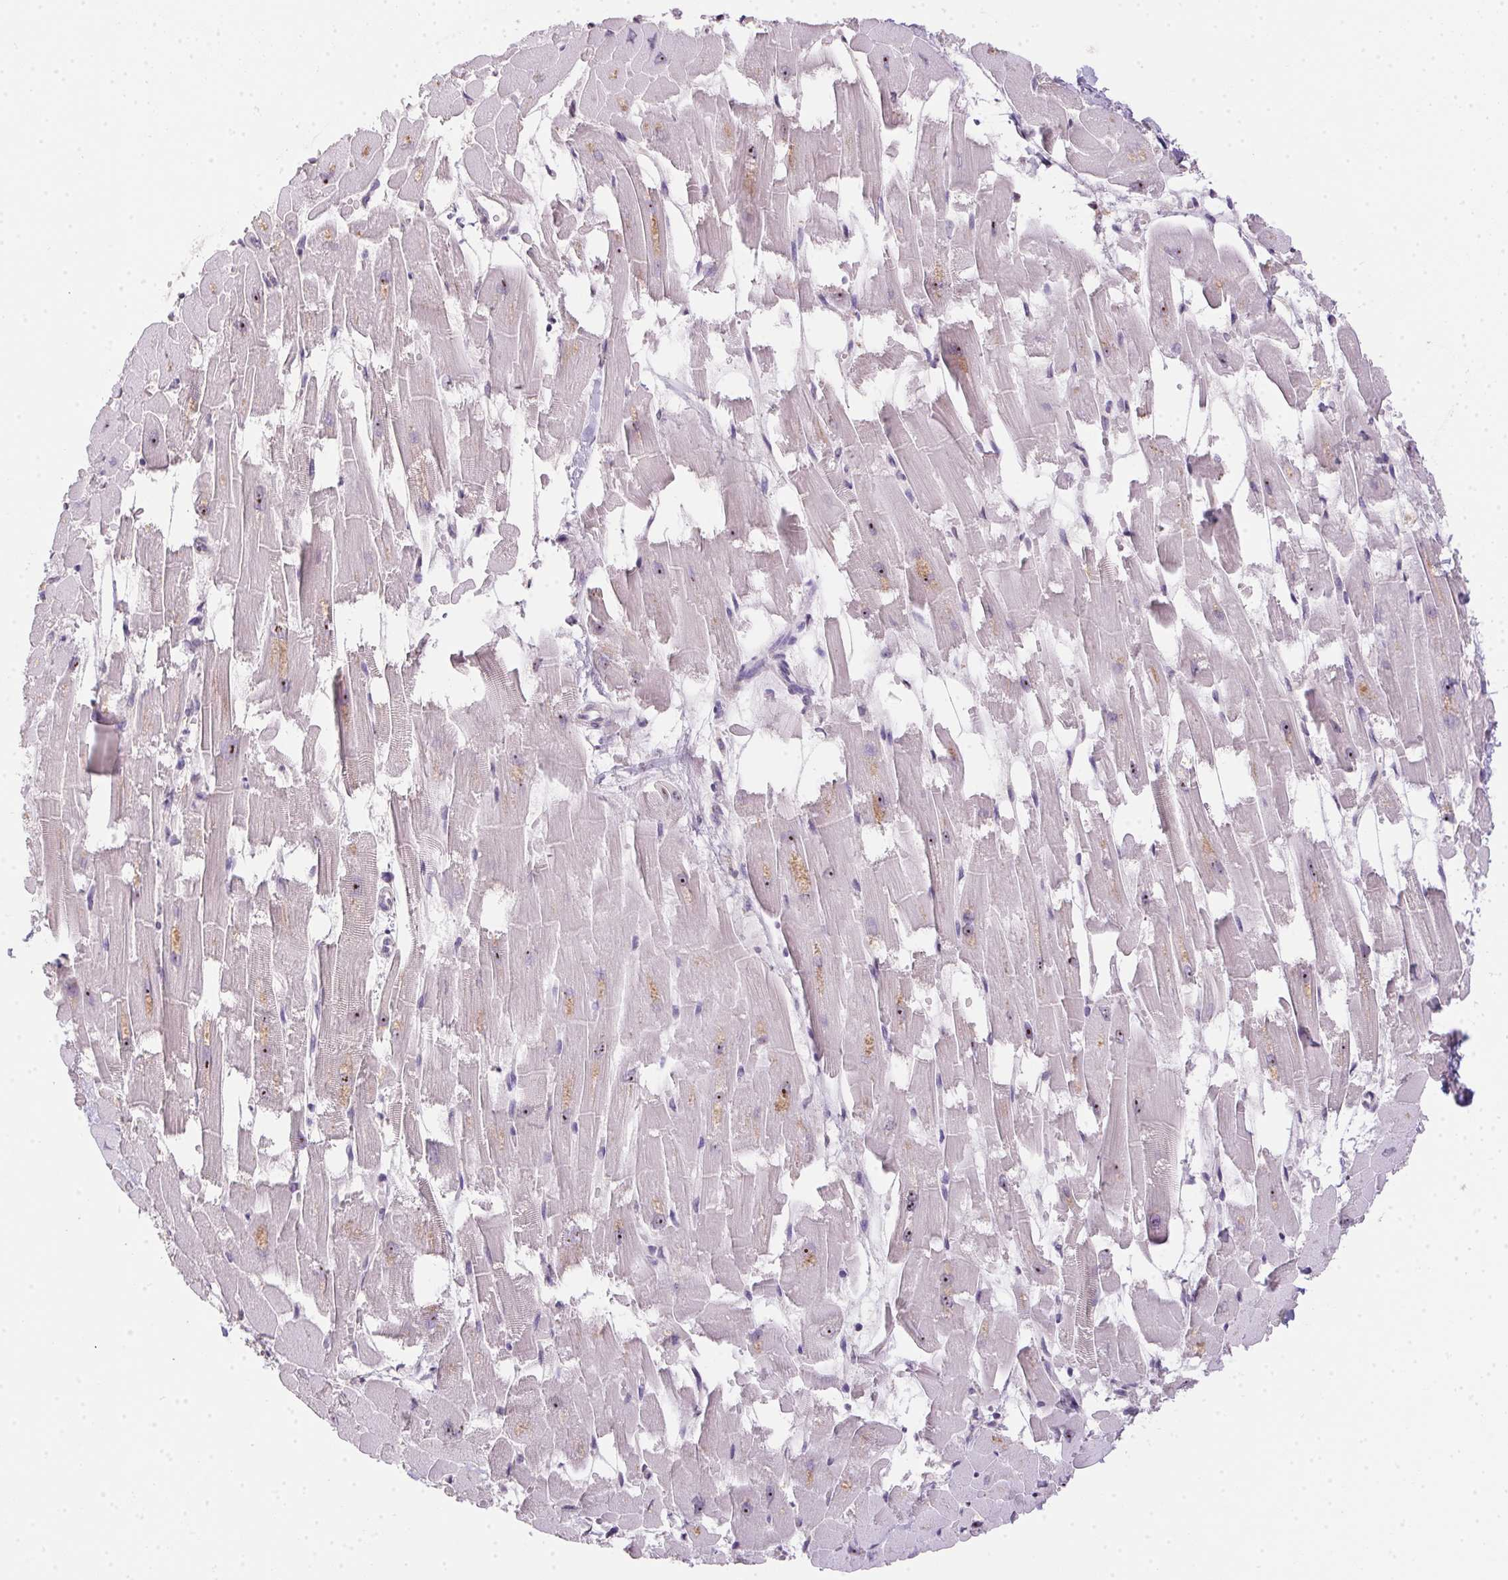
{"staining": {"intensity": "weak", "quantity": "<25%", "location": "nuclear"}, "tissue": "heart muscle", "cell_type": "Cardiomyocytes", "image_type": "normal", "snomed": [{"axis": "morphology", "description": "Normal tissue, NOS"}, {"axis": "topography", "description": "Heart"}], "caption": "High power microscopy photomicrograph of an immunohistochemistry photomicrograph of unremarkable heart muscle, revealing no significant positivity in cardiomyocytes.", "gene": "BATF2", "patient": {"sex": "female", "age": 52}}